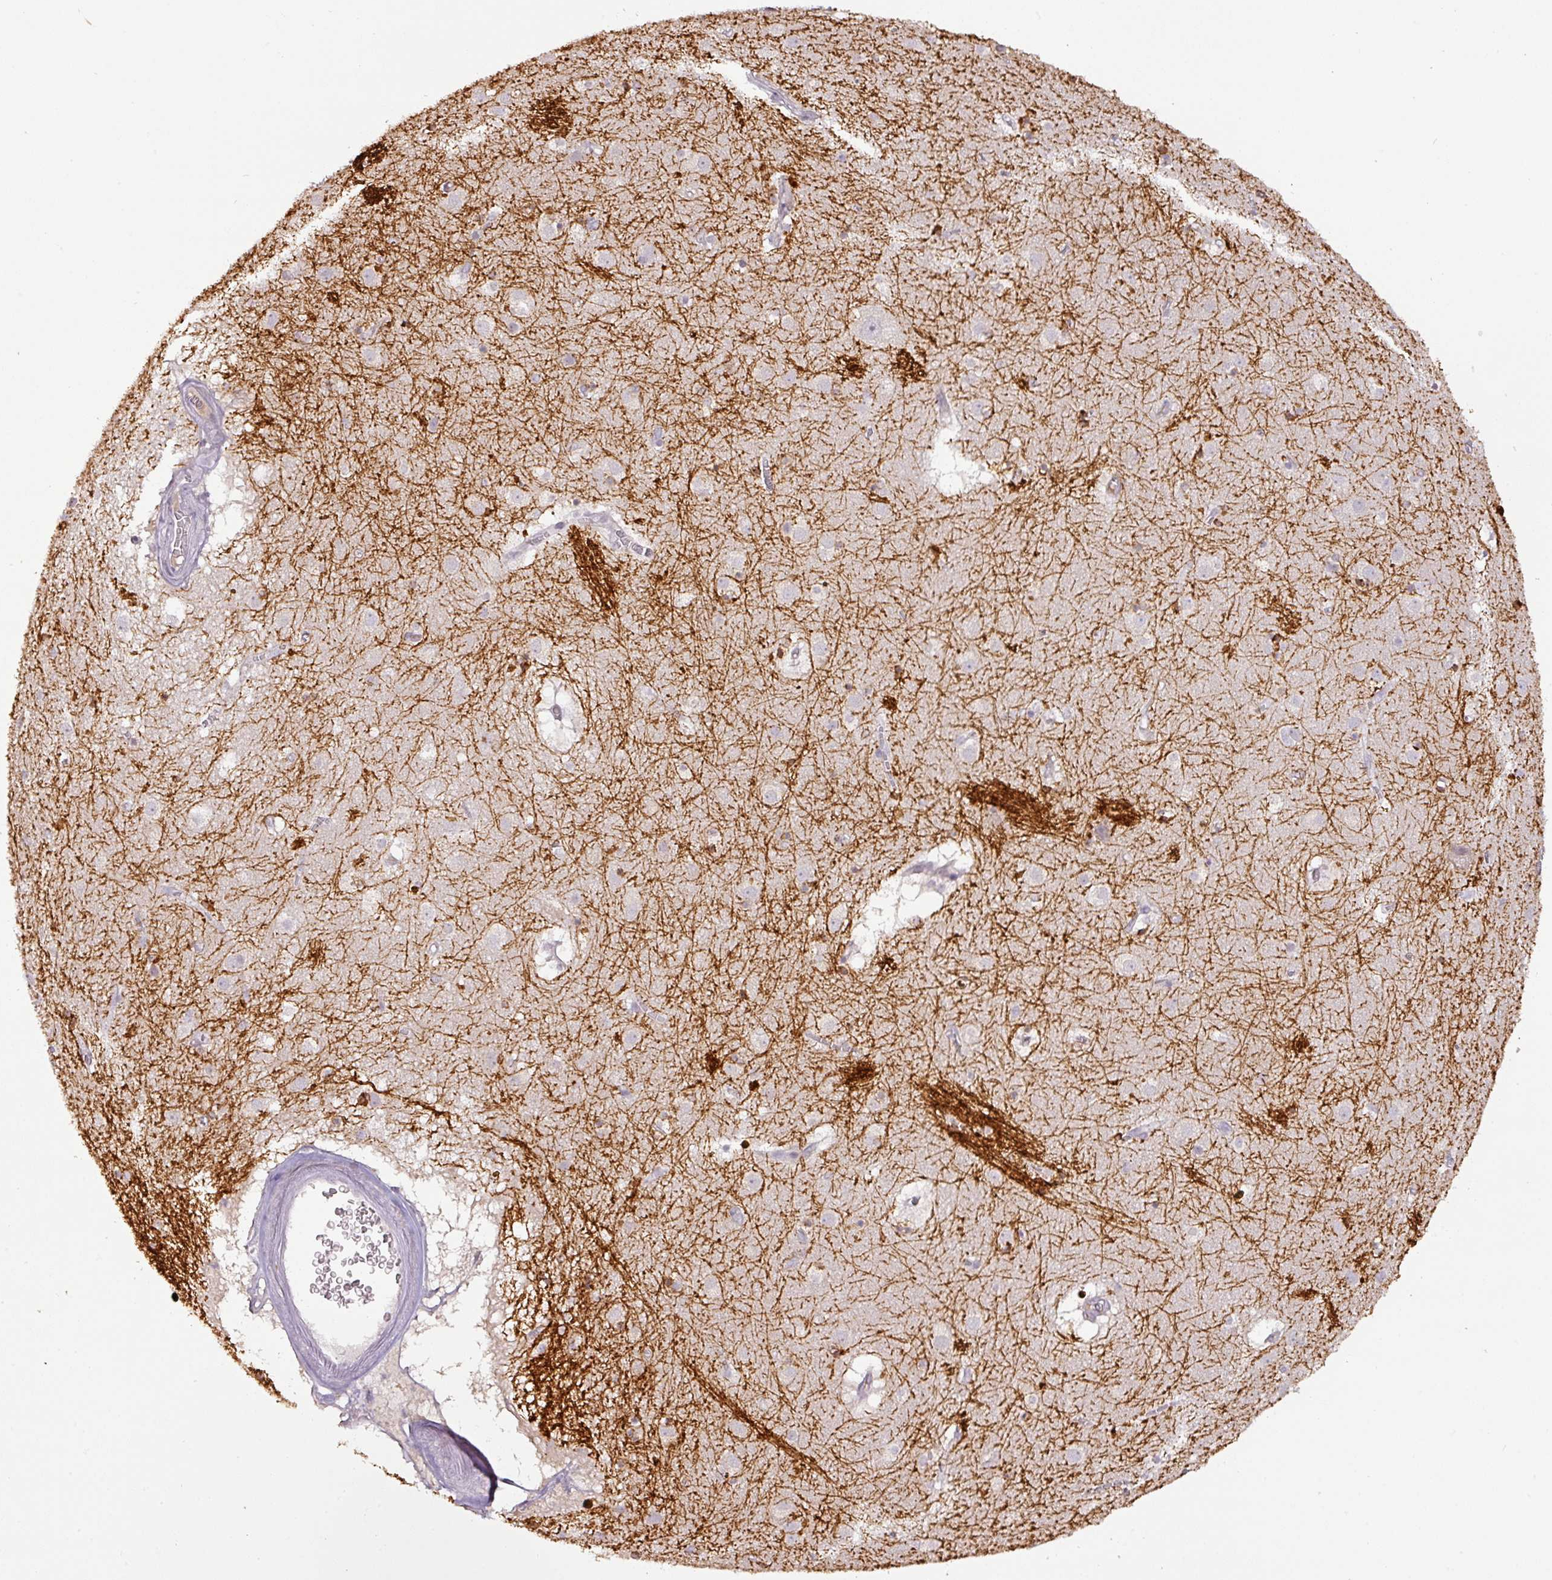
{"staining": {"intensity": "negative", "quantity": "none", "location": "none"}, "tissue": "caudate", "cell_type": "Glial cells", "image_type": "normal", "snomed": [{"axis": "morphology", "description": "Normal tissue, NOS"}, {"axis": "topography", "description": "Lateral ventricle wall"}], "caption": "A high-resolution image shows IHC staining of unremarkable caudate, which reveals no significant expression in glial cells.", "gene": "DRD5", "patient": {"sex": "male", "age": 70}}